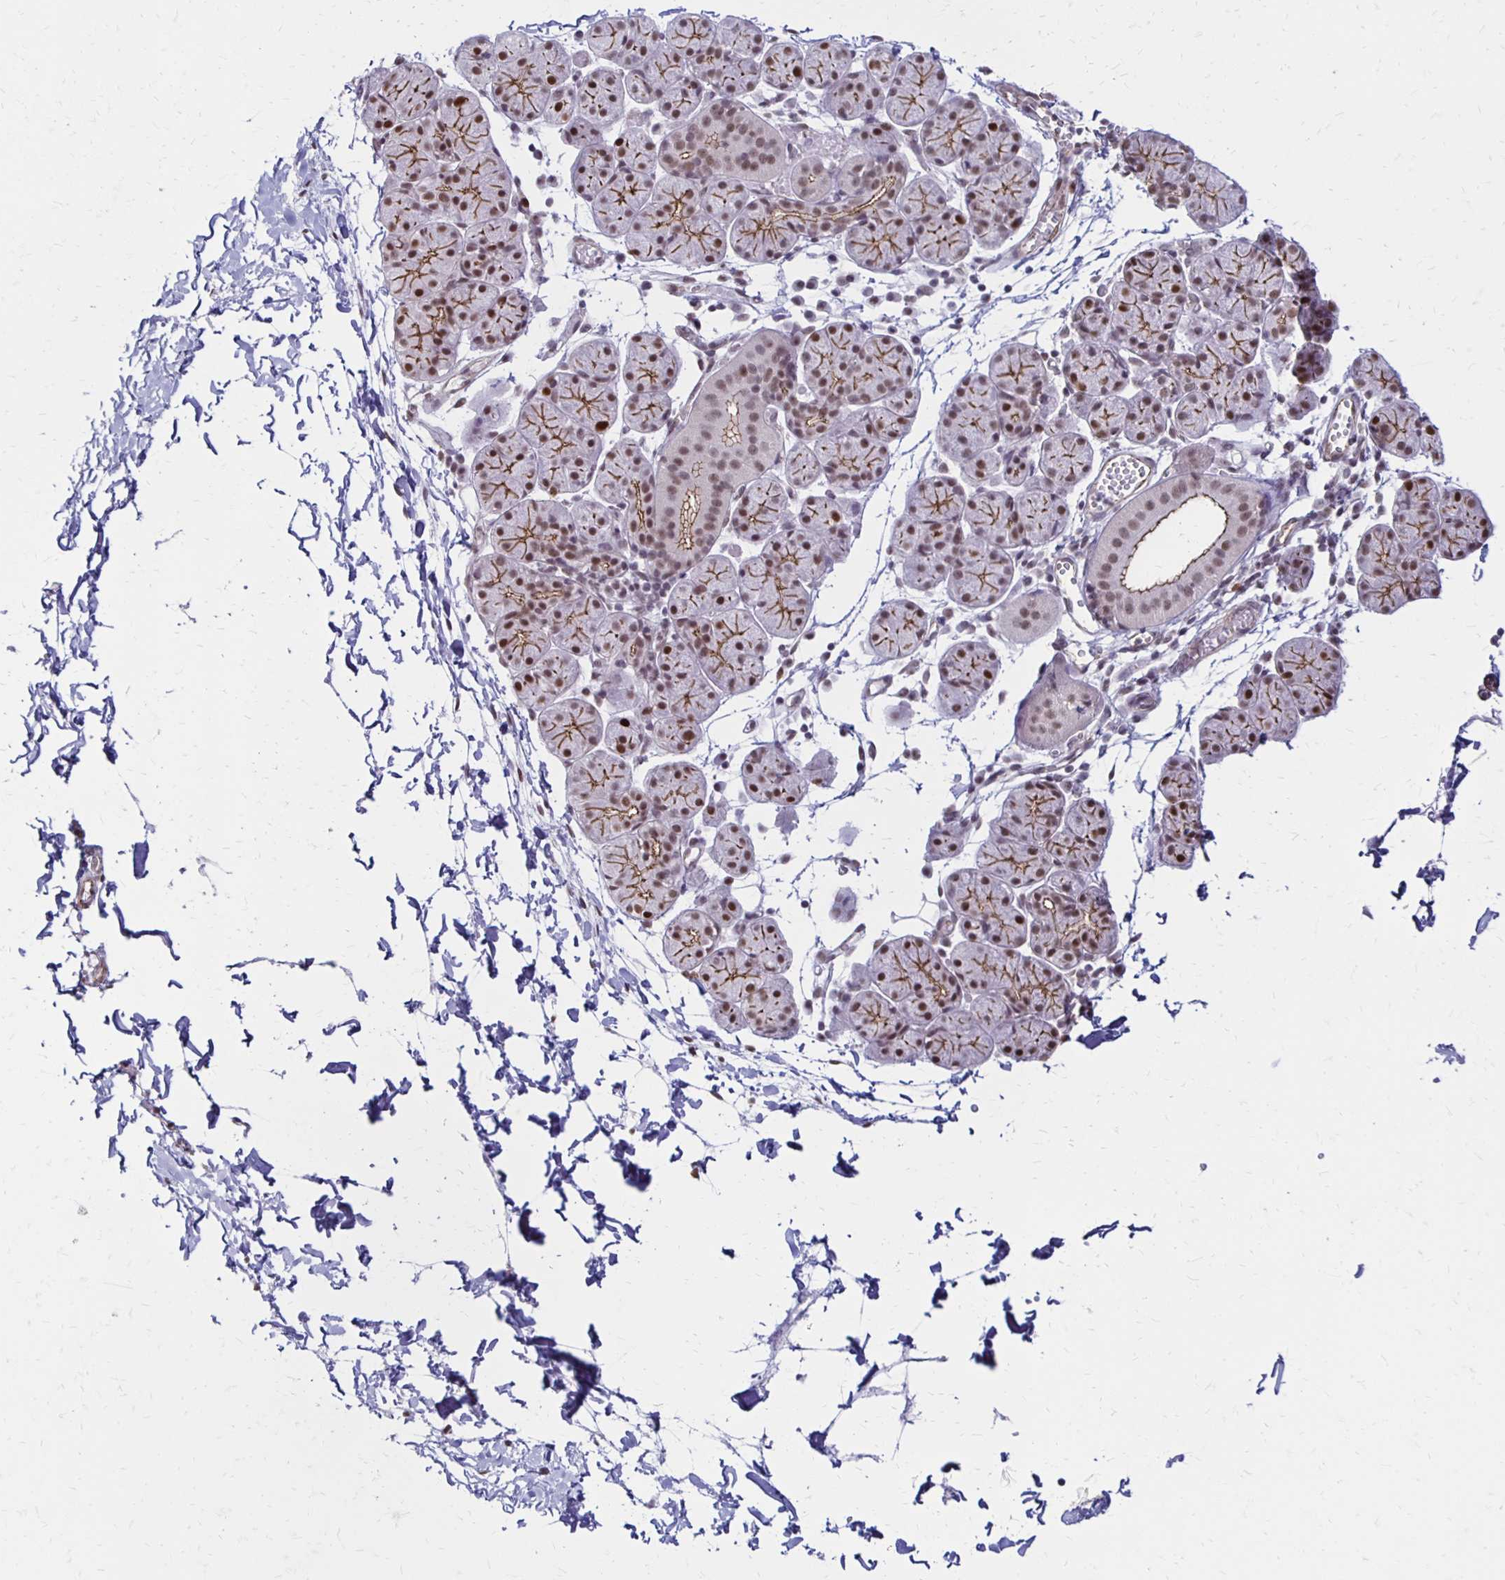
{"staining": {"intensity": "moderate", "quantity": "25%-75%", "location": "cytoplasmic/membranous,nuclear"}, "tissue": "salivary gland", "cell_type": "Glandular cells", "image_type": "normal", "snomed": [{"axis": "morphology", "description": "Normal tissue, NOS"}, {"axis": "morphology", "description": "Inflammation, NOS"}, {"axis": "topography", "description": "Lymph node"}, {"axis": "topography", "description": "Salivary gland"}], "caption": "Unremarkable salivary gland was stained to show a protein in brown. There is medium levels of moderate cytoplasmic/membranous,nuclear expression in approximately 25%-75% of glandular cells. The protein of interest is stained brown, and the nuclei are stained in blue (DAB (3,3'-diaminobenzidine) IHC with brightfield microscopy, high magnification).", "gene": "DDB2", "patient": {"sex": "male", "age": 3}}